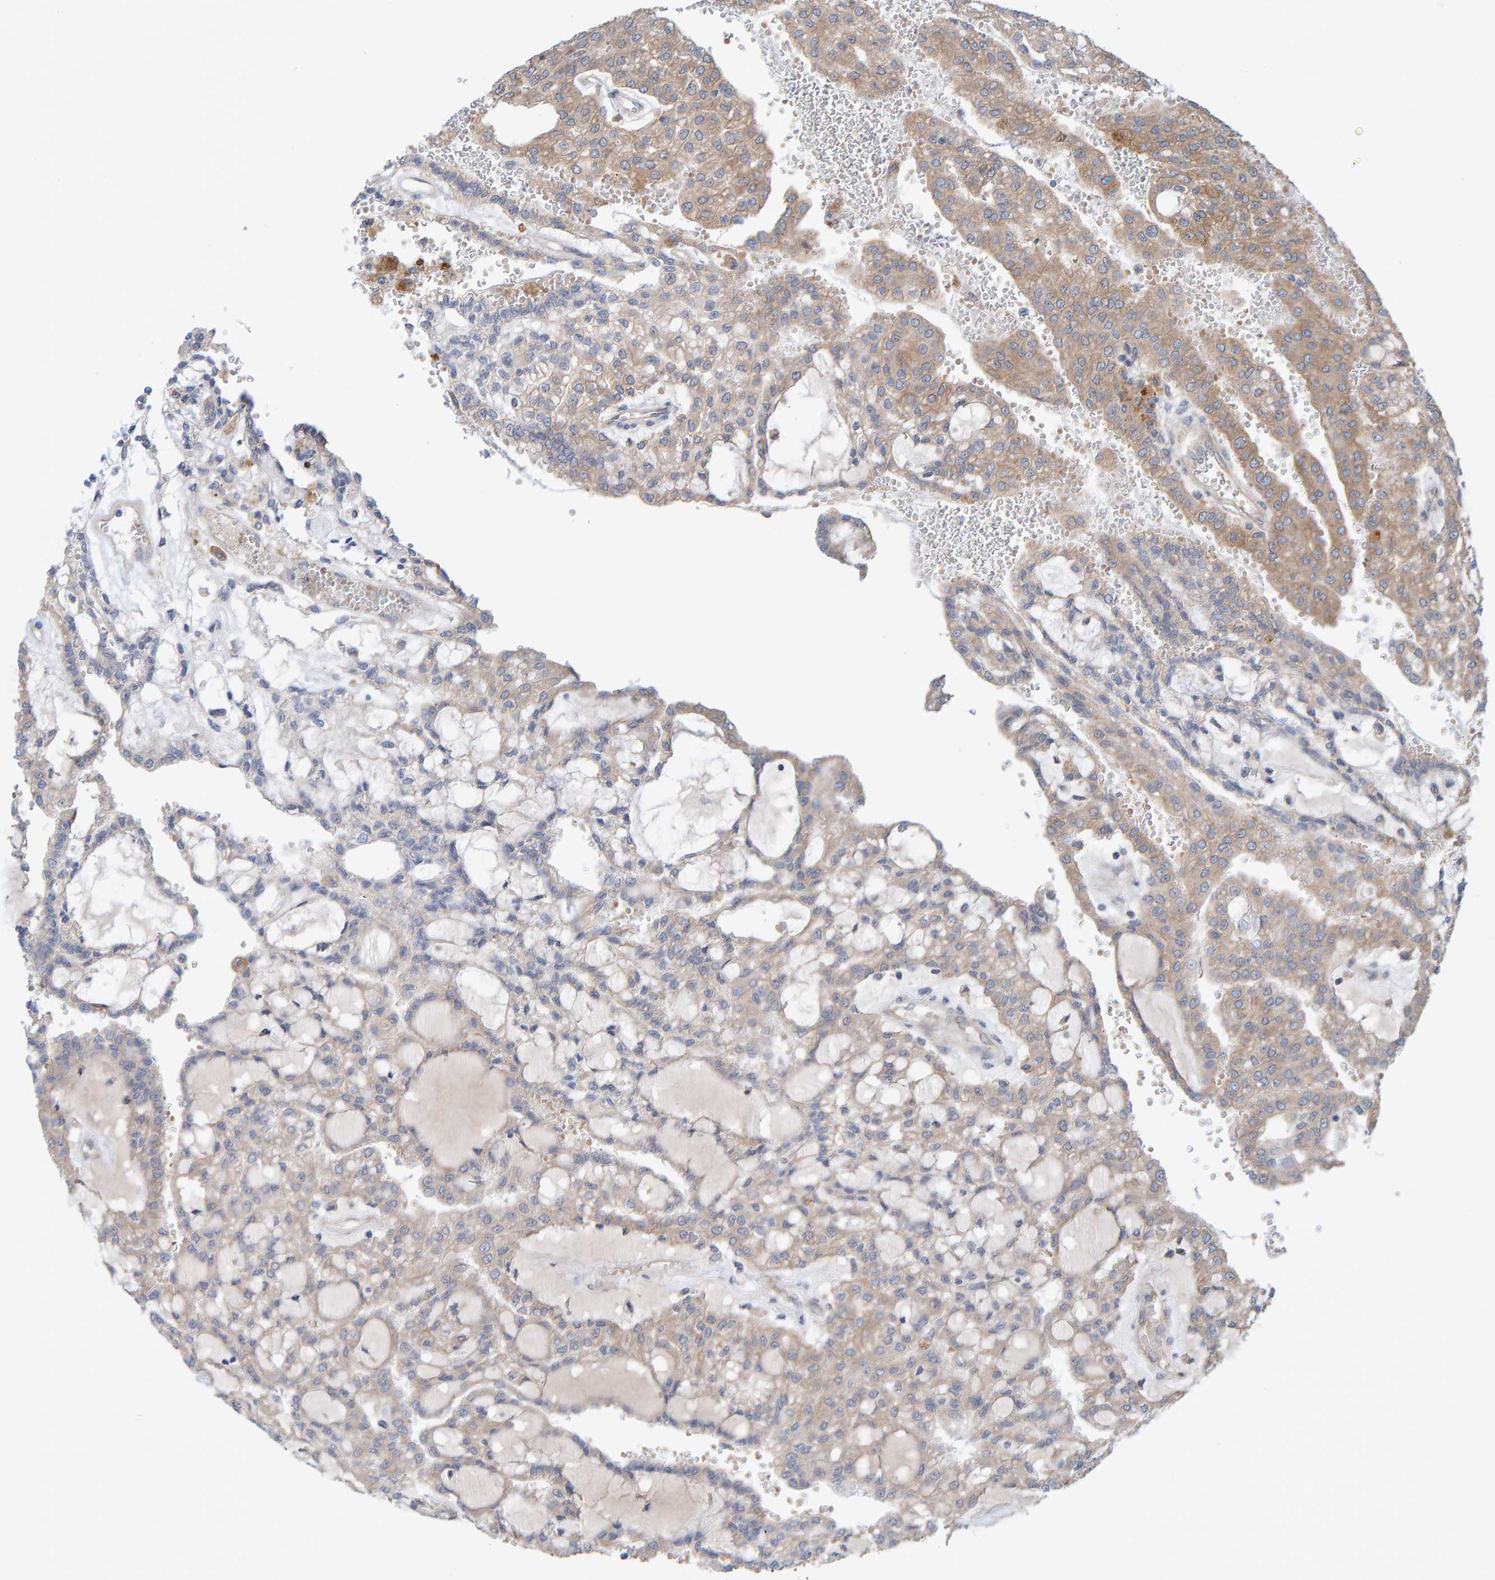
{"staining": {"intensity": "moderate", "quantity": "25%-75%", "location": "cytoplasmic/membranous"}, "tissue": "renal cancer", "cell_type": "Tumor cells", "image_type": "cancer", "snomed": [{"axis": "morphology", "description": "Adenocarcinoma, NOS"}, {"axis": "topography", "description": "Kidney"}], "caption": "A photomicrograph of renal cancer (adenocarcinoma) stained for a protein reveals moderate cytoplasmic/membranous brown staining in tumor cells.", "gene": "LRSAM1", "patient": {"sex": "male", "age": 63}}